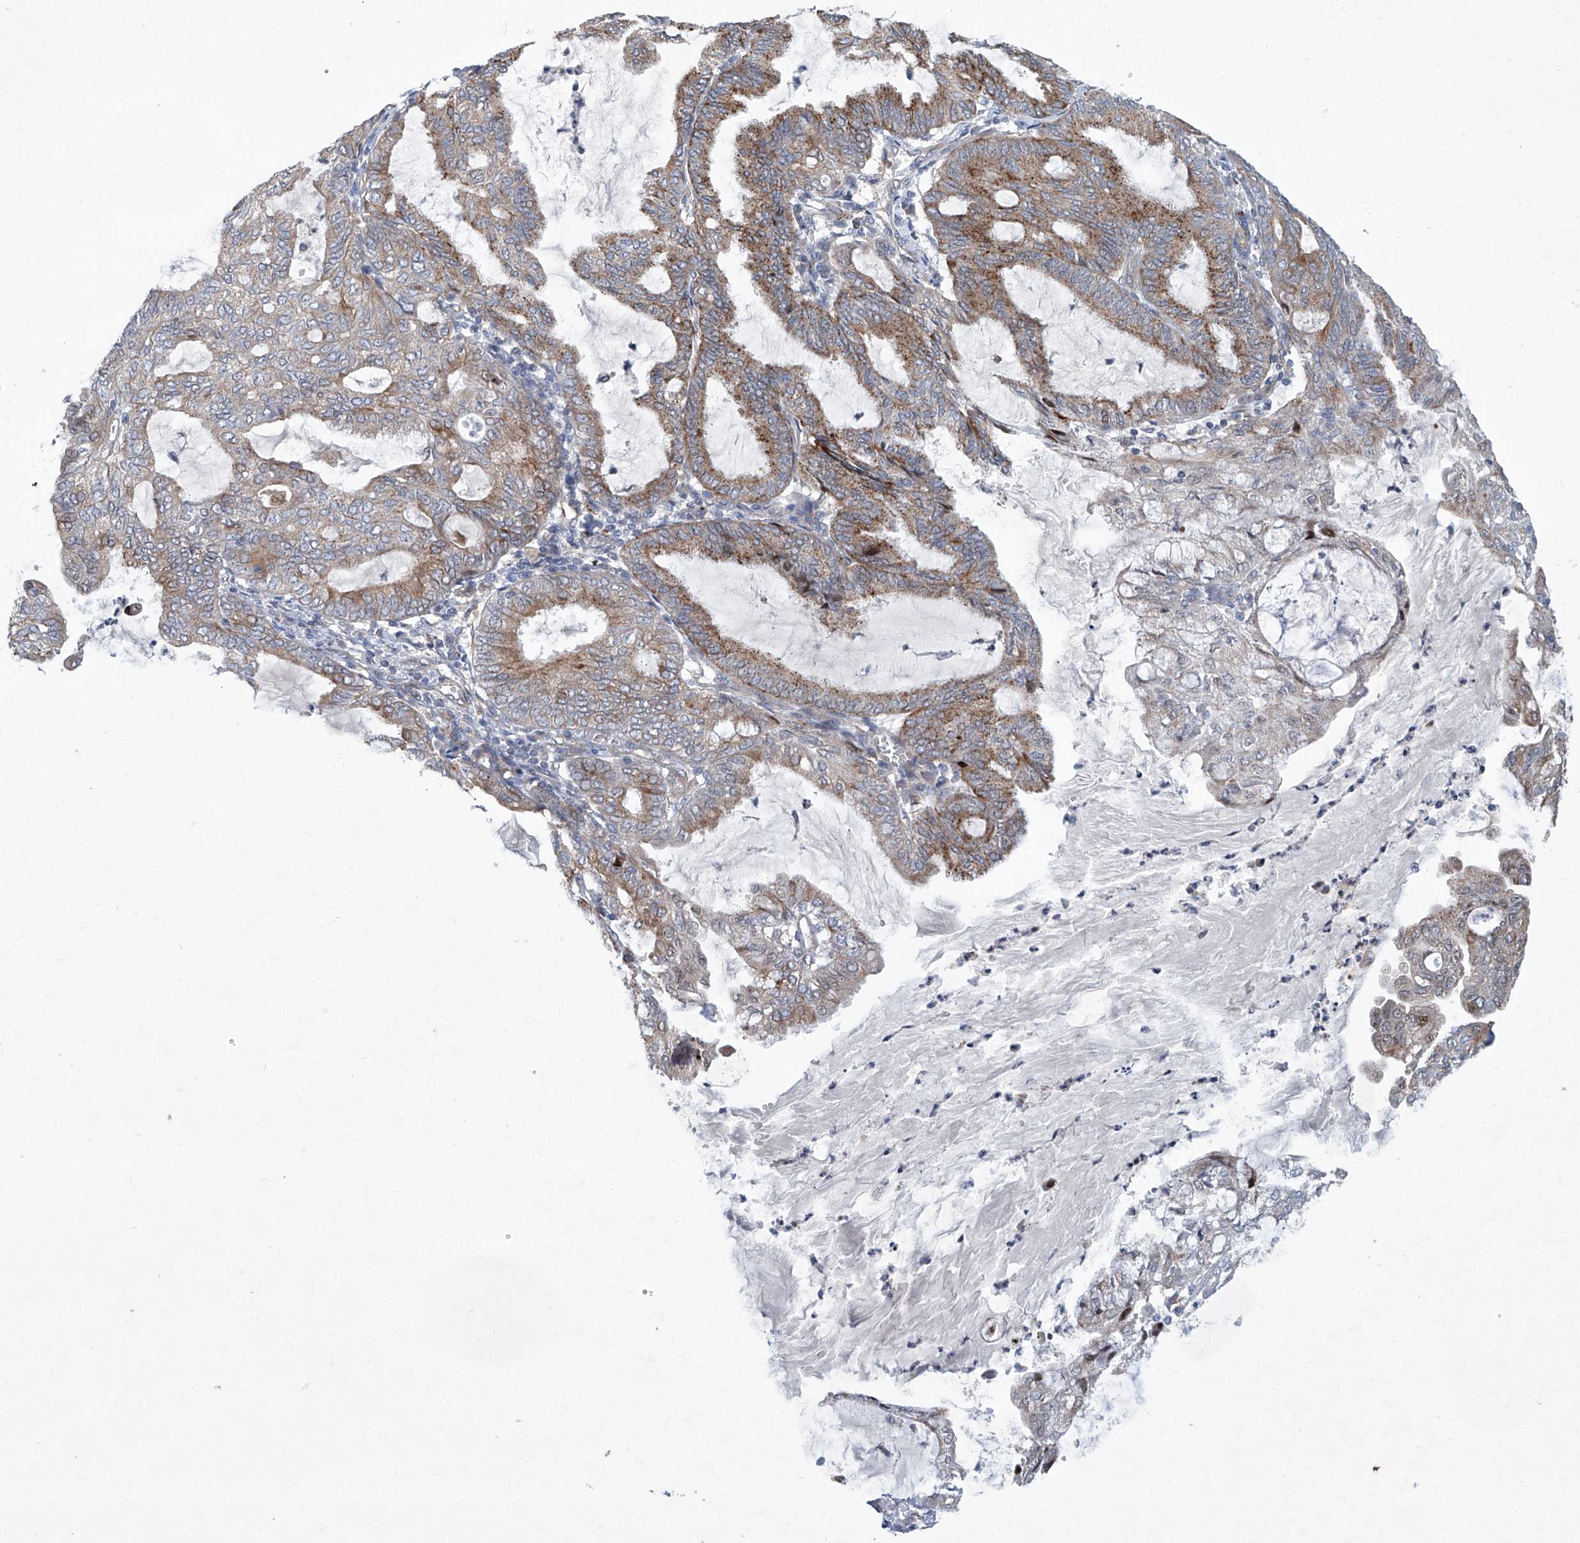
{"staining": {"intensity": "moderate", "quantity": "25%-75%", "location": "cytoplasmic/membranous"}, "tissue": "endometrial cancer", "cell_type": "Tumor cells", "image_type": "cancer", "snomed": [{"axis": "morphology", "description": "Adenocarcinoma, NOS"}, {"axis": "topography", "description": "Endometrium"}], "caption": "Endometrial cancer stained for a protein exhibits moderate cytoplasmic/membranous positivity in tumor cells. The staining was performed using DAB (3,3'-diaminobenzidine) to visualize the protein expression in brown, while the nuclei were stained in blue with hematoxylin (Magnification: 20x).", "gene": "KLC4", "patient": {"sex": "female", "age": 86}}